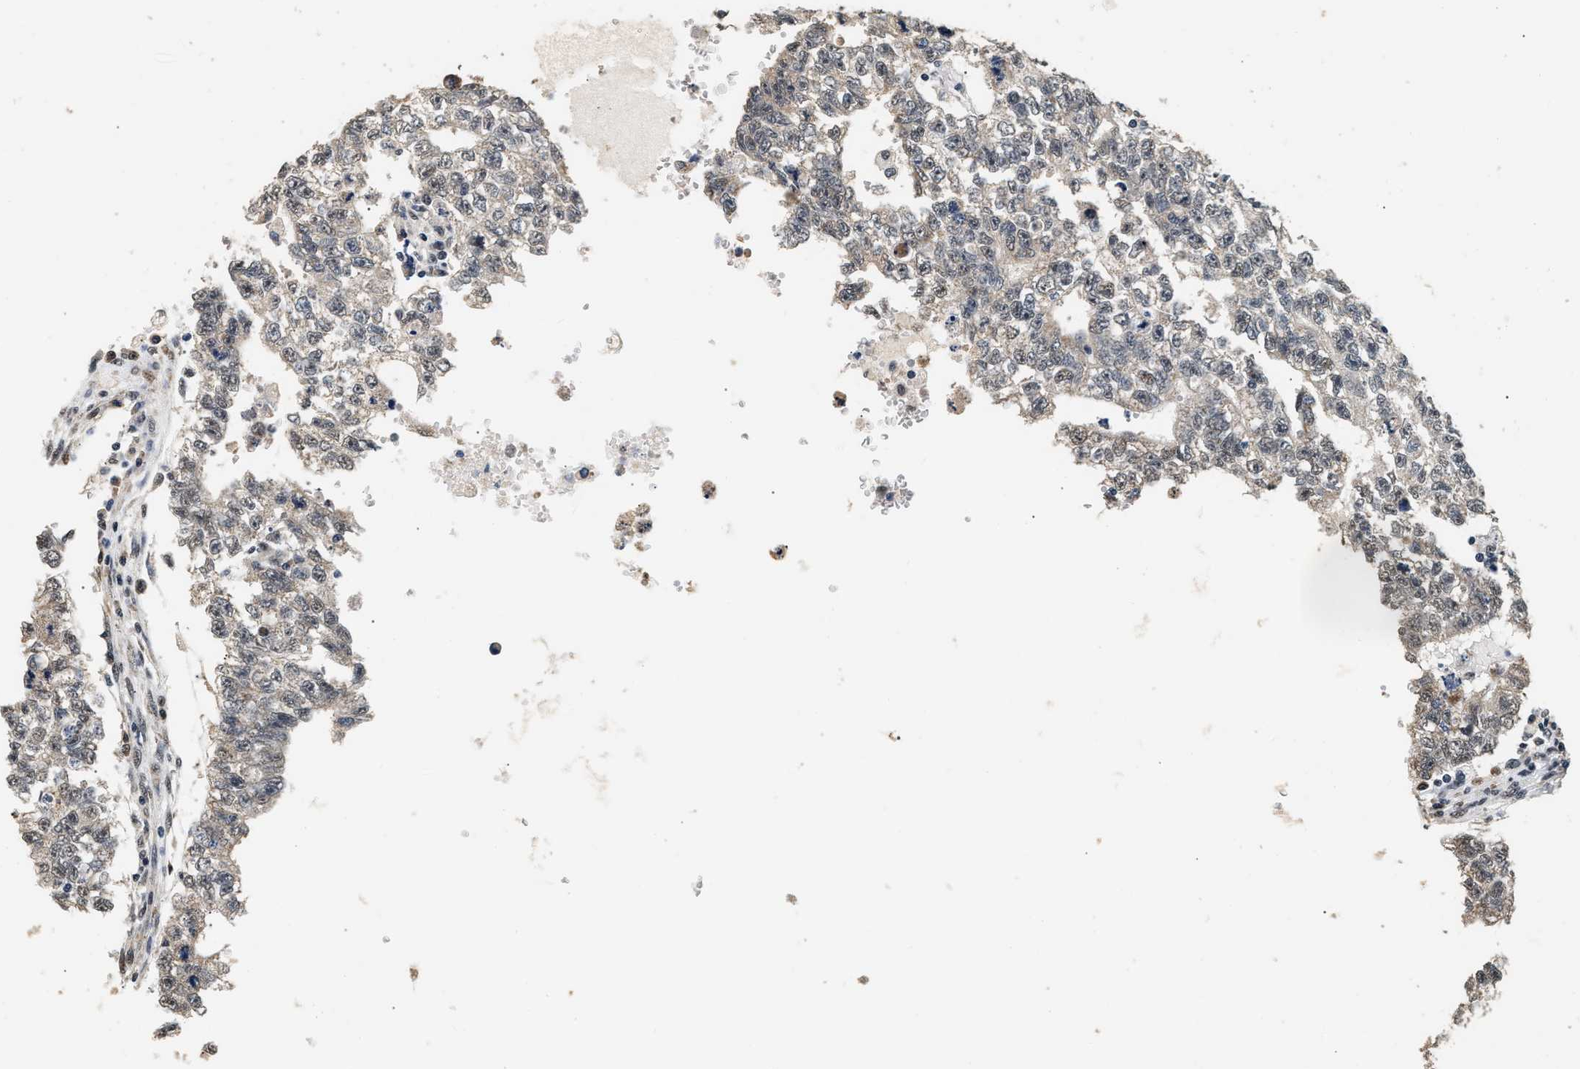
{"staining": {"intensity": "negative", "quantity": "none", "location": "none"}, "tissue": "testis cancer", "cell_type": "Tumor cells", "image_type": "cancer", "snomed": [{"axis": "morphology", "description": "Seminoma, NOS"}, {"axis": "morphology", "description": "Carcinoma, Embryonal, NOS"}, {"axis": "topography", "description": "Testis"}], "caption": "Immunohistochemical staining of human testis cancer (seminoma) displays no significant staining in tumor cells. (DAB immunohistochemistry (IHC) with hematoxylin counter stain).", "gene": "THOC1", "patient": {"sex": "male", "age": 38}}